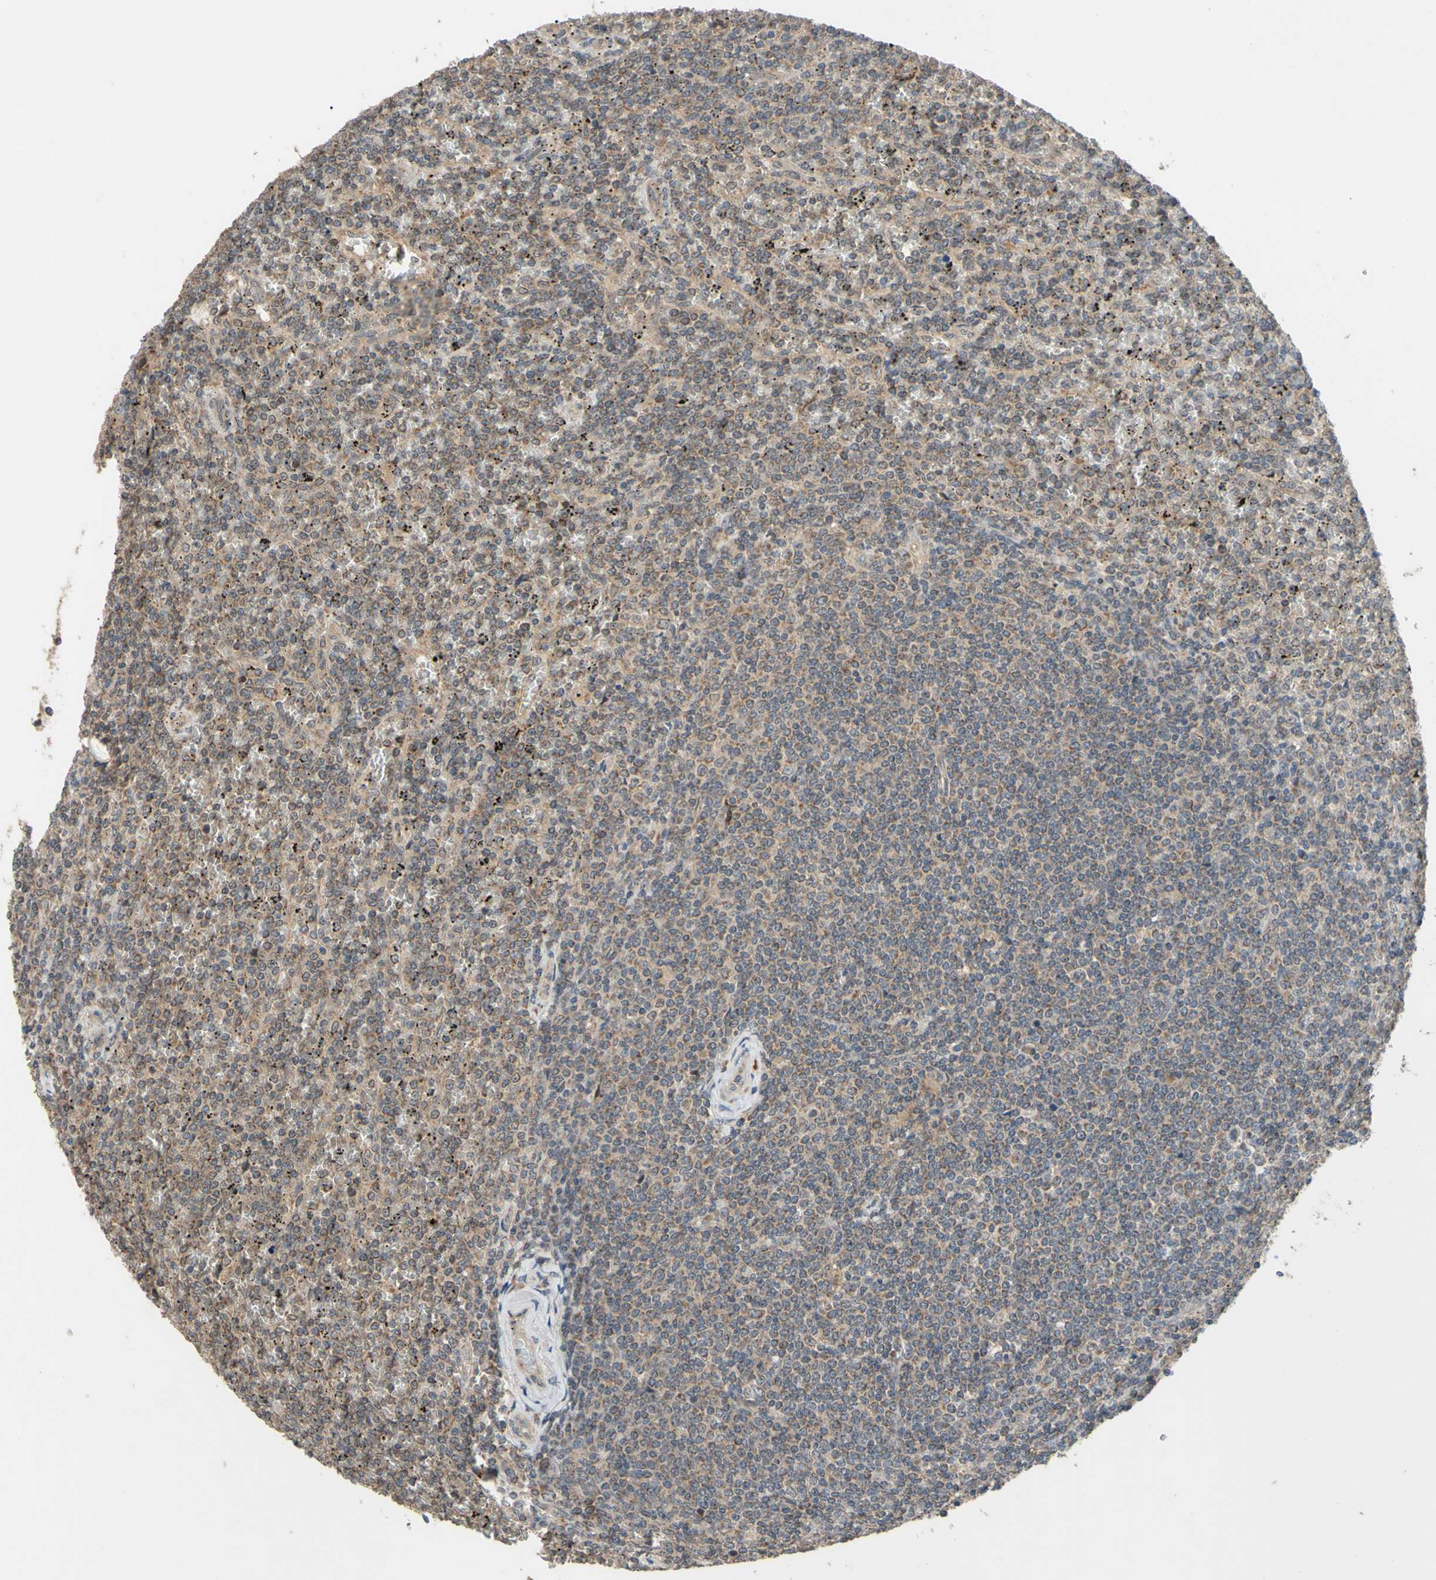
{"staining": {"intensity": "moderate", "quantity": "25%-75%", "location": "cytoplasmic/membranous"}, "tissue": "lymphoma", "cell_type": "Tumor cells", "image_type": "cancer", "snomed": [{"axis": "morphology", "description": "Malignant lymphoma, non-Hodgkin's type, Low grade"}, {"axis": "topography", "description": "Spleen"}], "caption": "Low-grade malignant lymphoma, non-Hodgkin's type stained for a protein (brown) reveals moderate cytoplasmic/membranous positive positivity in approximately 25%-75% of tumor cells.", "gene": "CD164", "patient": {"sex": "female", "age": 19}}